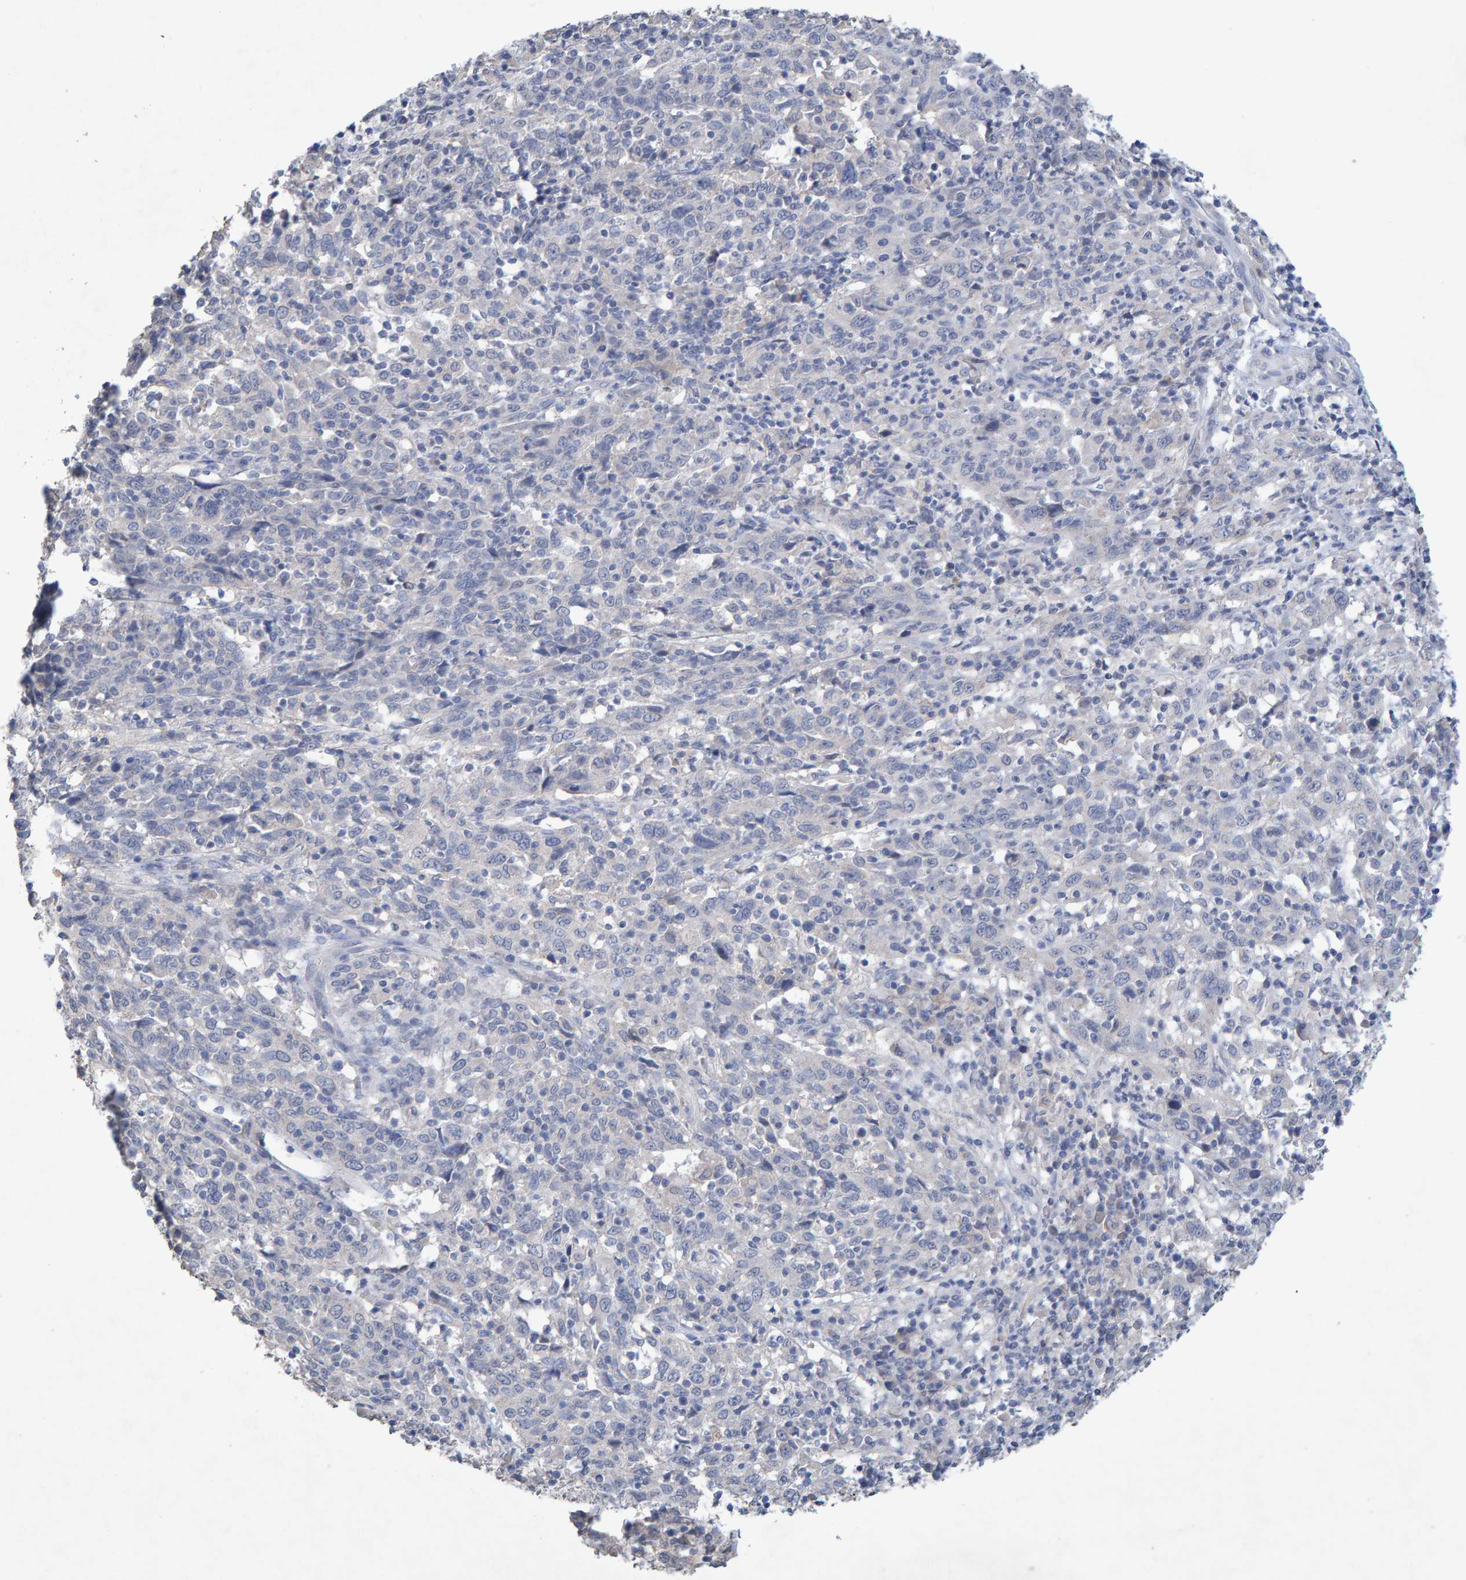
{"staining": {"intensity": "negative", "quantity": "none", "location": "none"}, "tissue": "cervical cancer", "cell_type": "Tumor cells", "image_type": "cancer", "snomed": [{"axis": "morphology", "description": "Squamous cell carcinoma, NOS"}, {"axis": "topography", "description": "Cervix"}], "caption": "Immunohistochemical staining of human cervical cancer displays no significant expression in tumor cells. (Immunohistochemistry, brightfield microscopy, high magnification).", "gene": "CTH", "patient": {"sex": "female", "age": 46}}